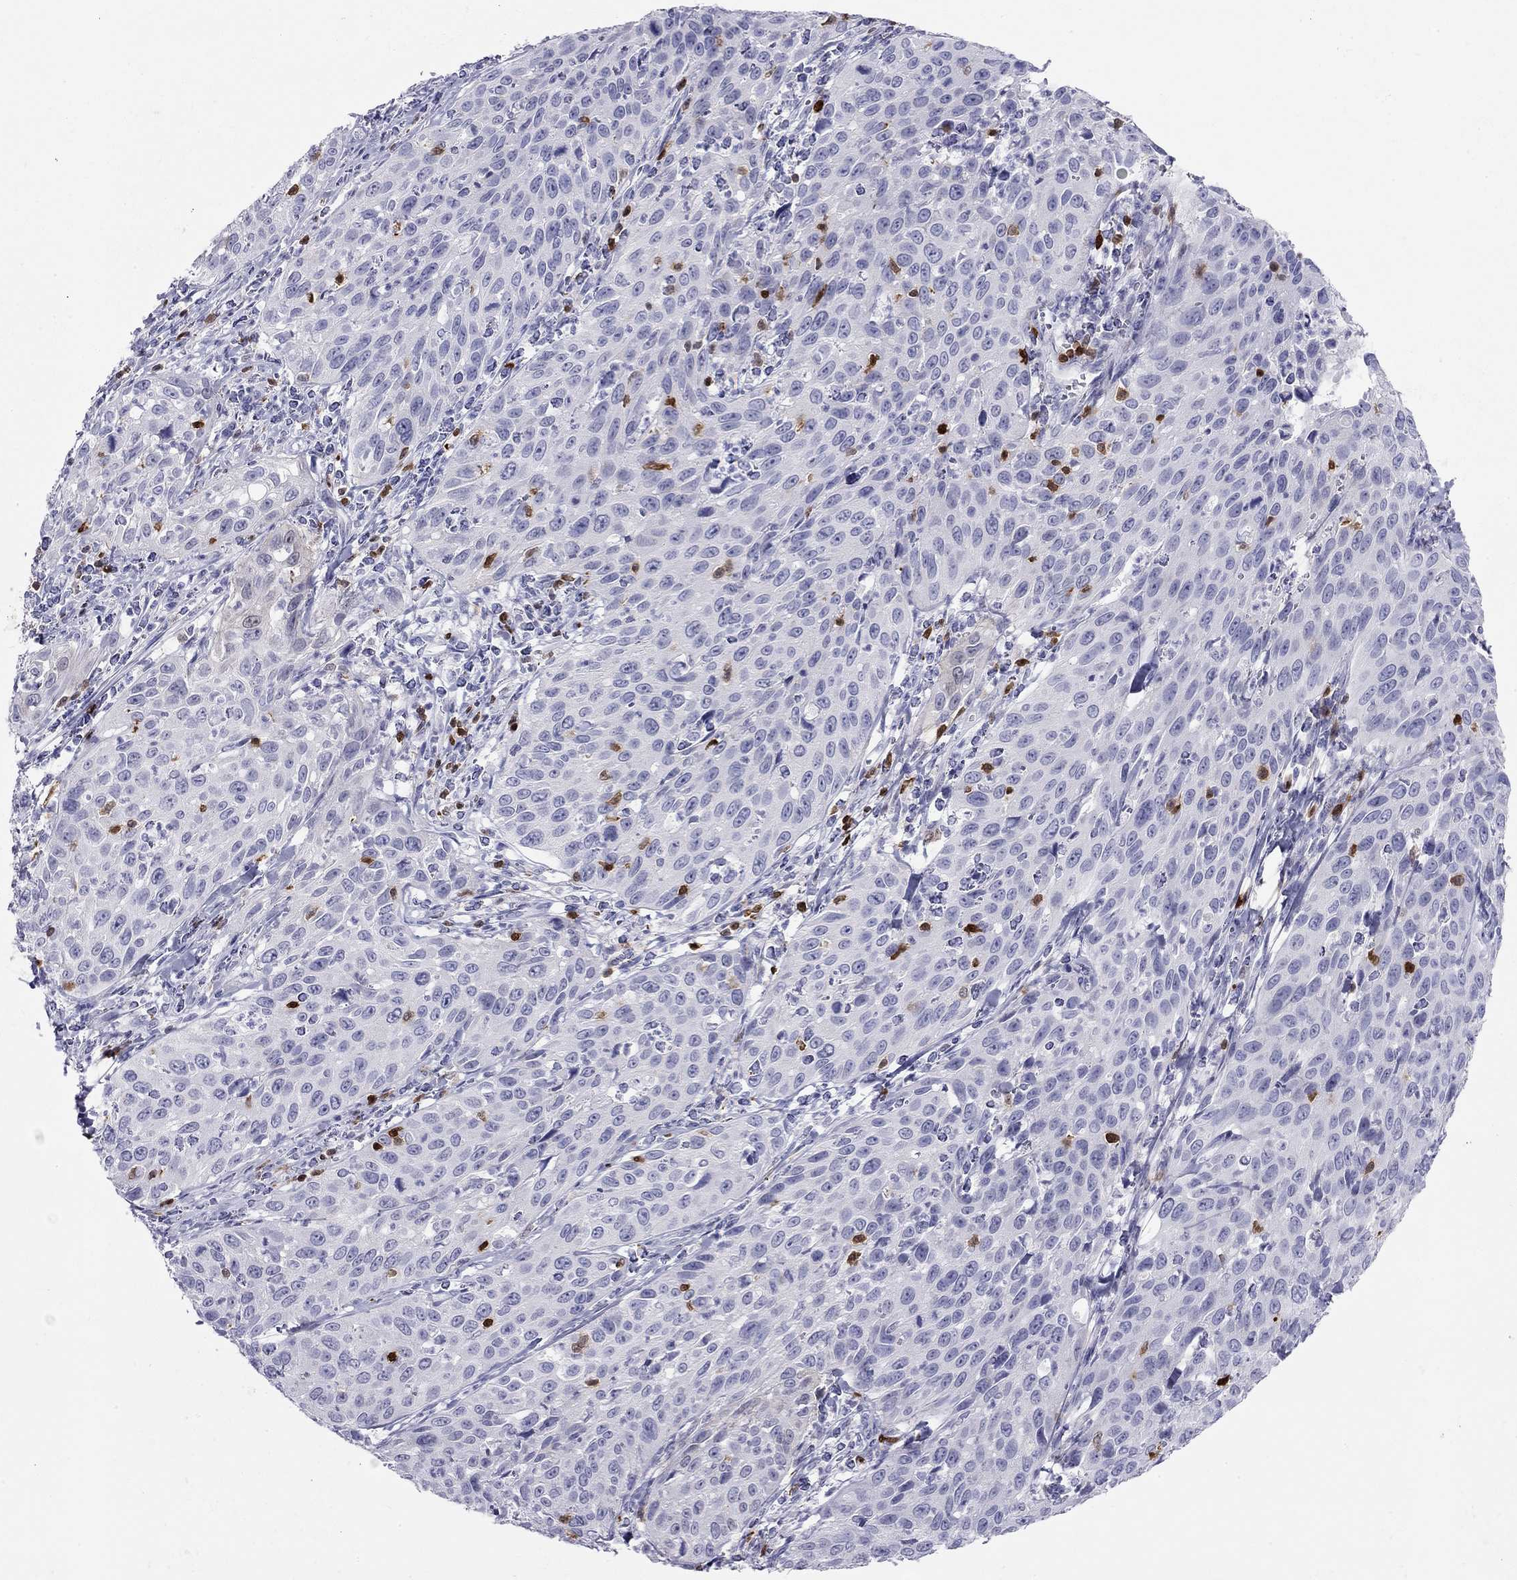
{"staining": {"intensity": "negative", "quantity": "none", "location": "none"}, "tissue": "cervical cancer", "cell_type": "Tumor cells", "image_type": "cancer", "snomed": [{"axis": "morphology", "description": "Squamous cell carcinoma, NOS"}, {"axis": "topography", "description": "Cervix"}], "caption": "A histopathology image of human squamous cell carcinoma (cervical) is negative for staining in tumor cells.", "gene": "SH2D2A", "patient": {"sex": "female", "age": 26}}